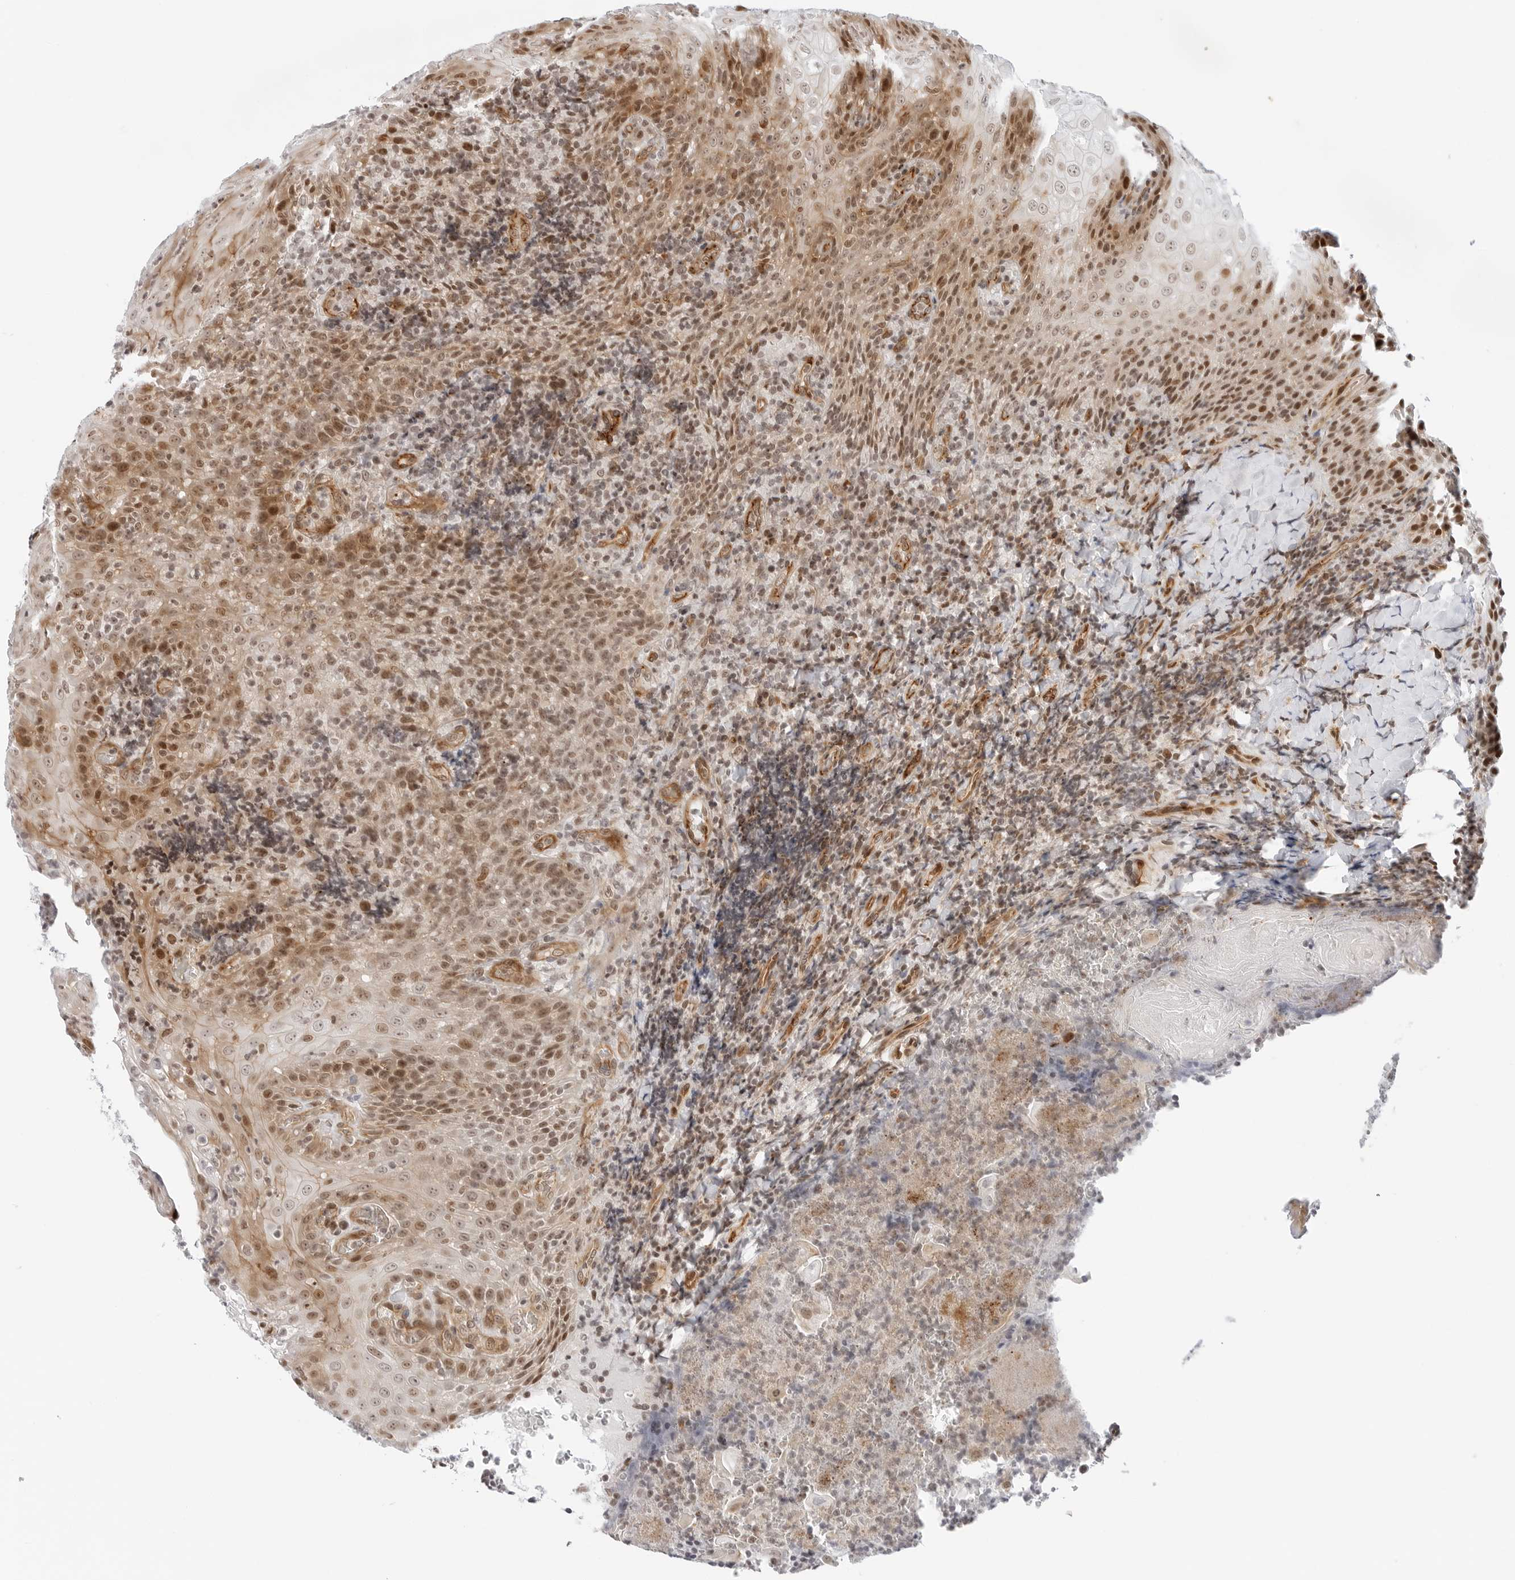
{"staining": {"intensity": "negative", "quantity": "none", "location": "none"}, "tissue": "tonsil", "cell_type": "Germinal center cells", "image_type": "normal", "snomed": [{"axis": "morphology", "description": "Normal tissue, NOS"}, {"axis": "topography", "description": "Tonsil"}], "caption": "IHC histopathology image of normal tonsil stained for a protein (brown), which reveals no positivity in germinal center cells.", "gene": "ZNF613", "patient": {"sex": "male", "age": 37}}